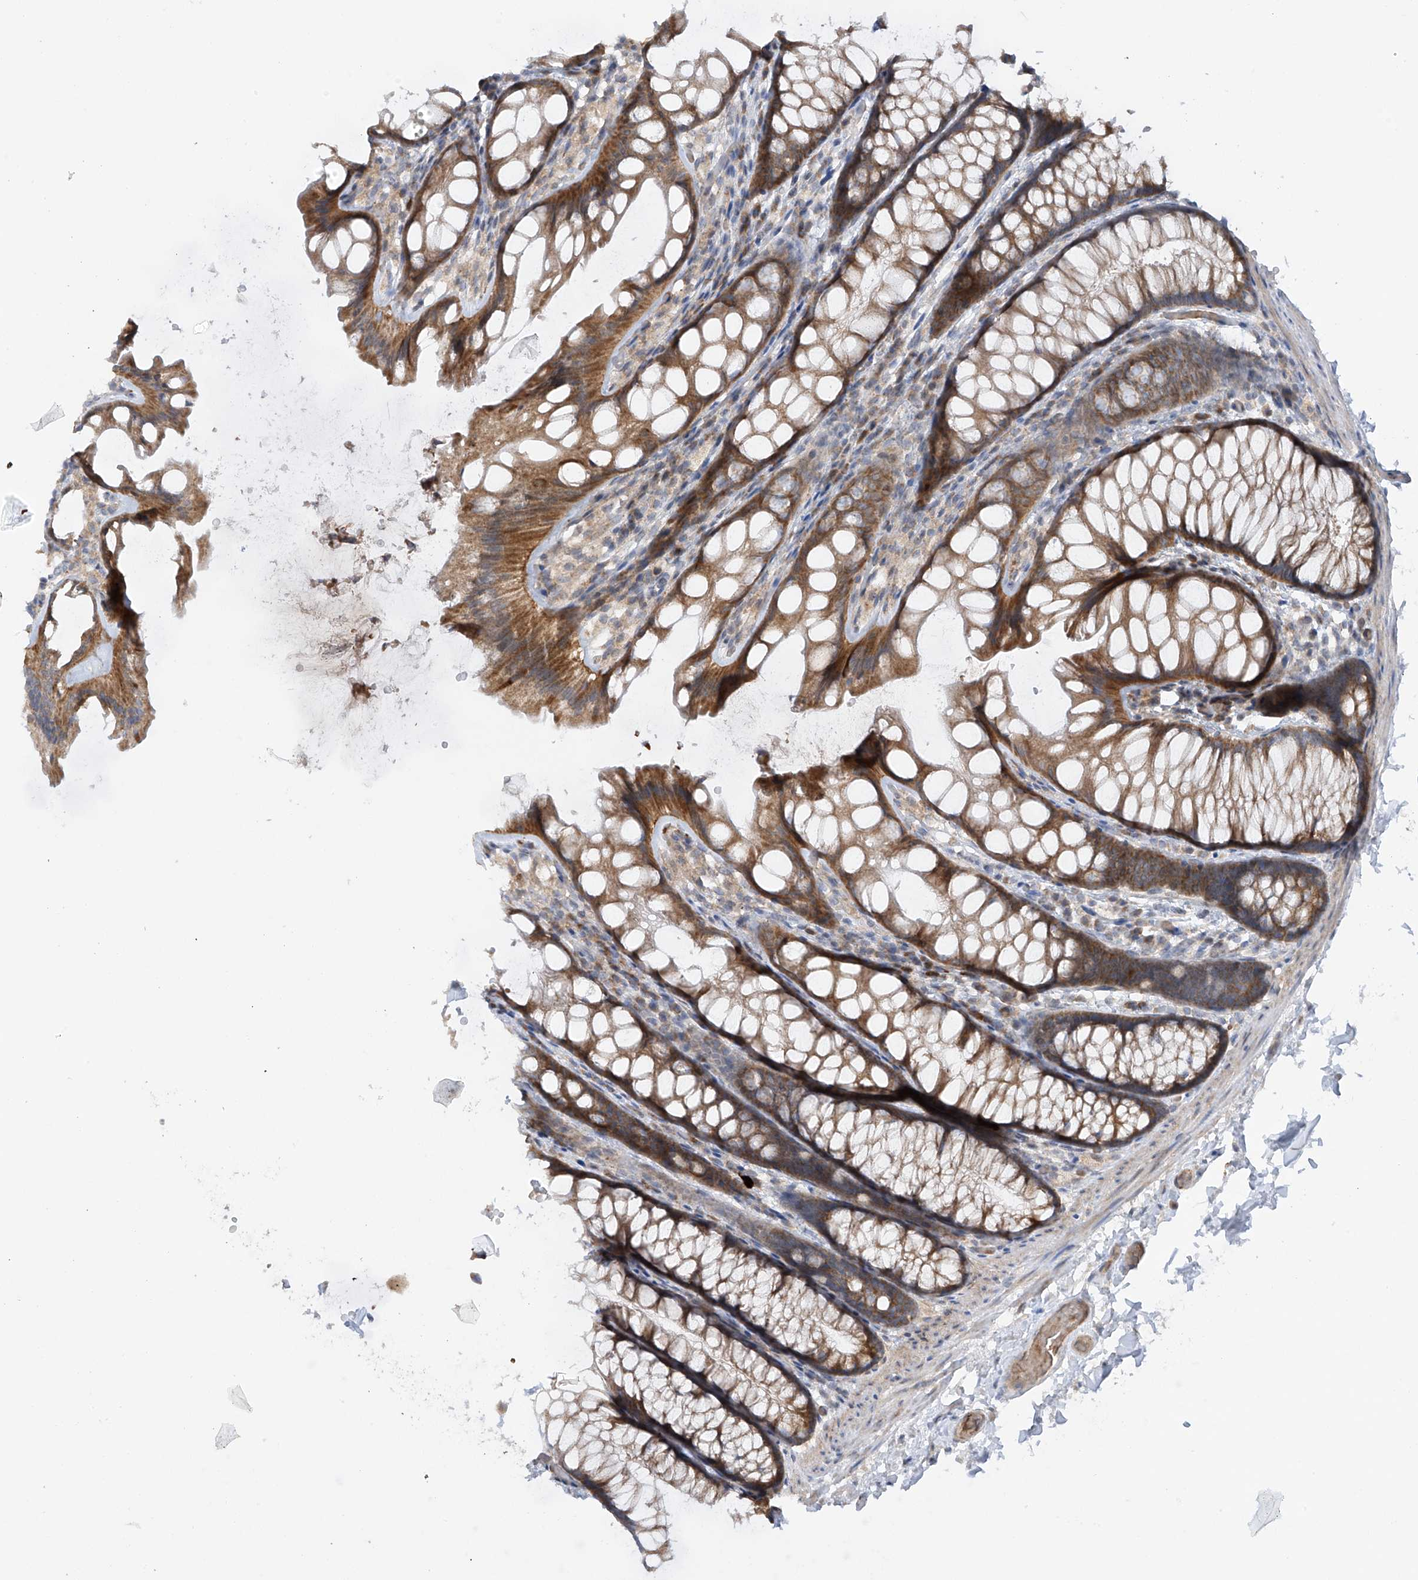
{"staining": {"intensity": "weak", "quantity": ">75%", "location": "cytoplasmic/membranous"}, "tissue": "colon", "cell_type": "Endothelial cells", "image_type": "normal", "snomed": [{"axis": "morphology", "description": "Normal tissue, NOS"}, {"axis": "topography", "description": "Colon"}], "caption": "The image shows staining of unremarkable colon, revealing weak cytoplasmic/membranous protein staining (brown color) within endothelial cells. (DAB IHC, brown staining for protein, blue staining for nuclei).", "gene": "METTL18", "patient": {"sex": "male", "age": 47}}